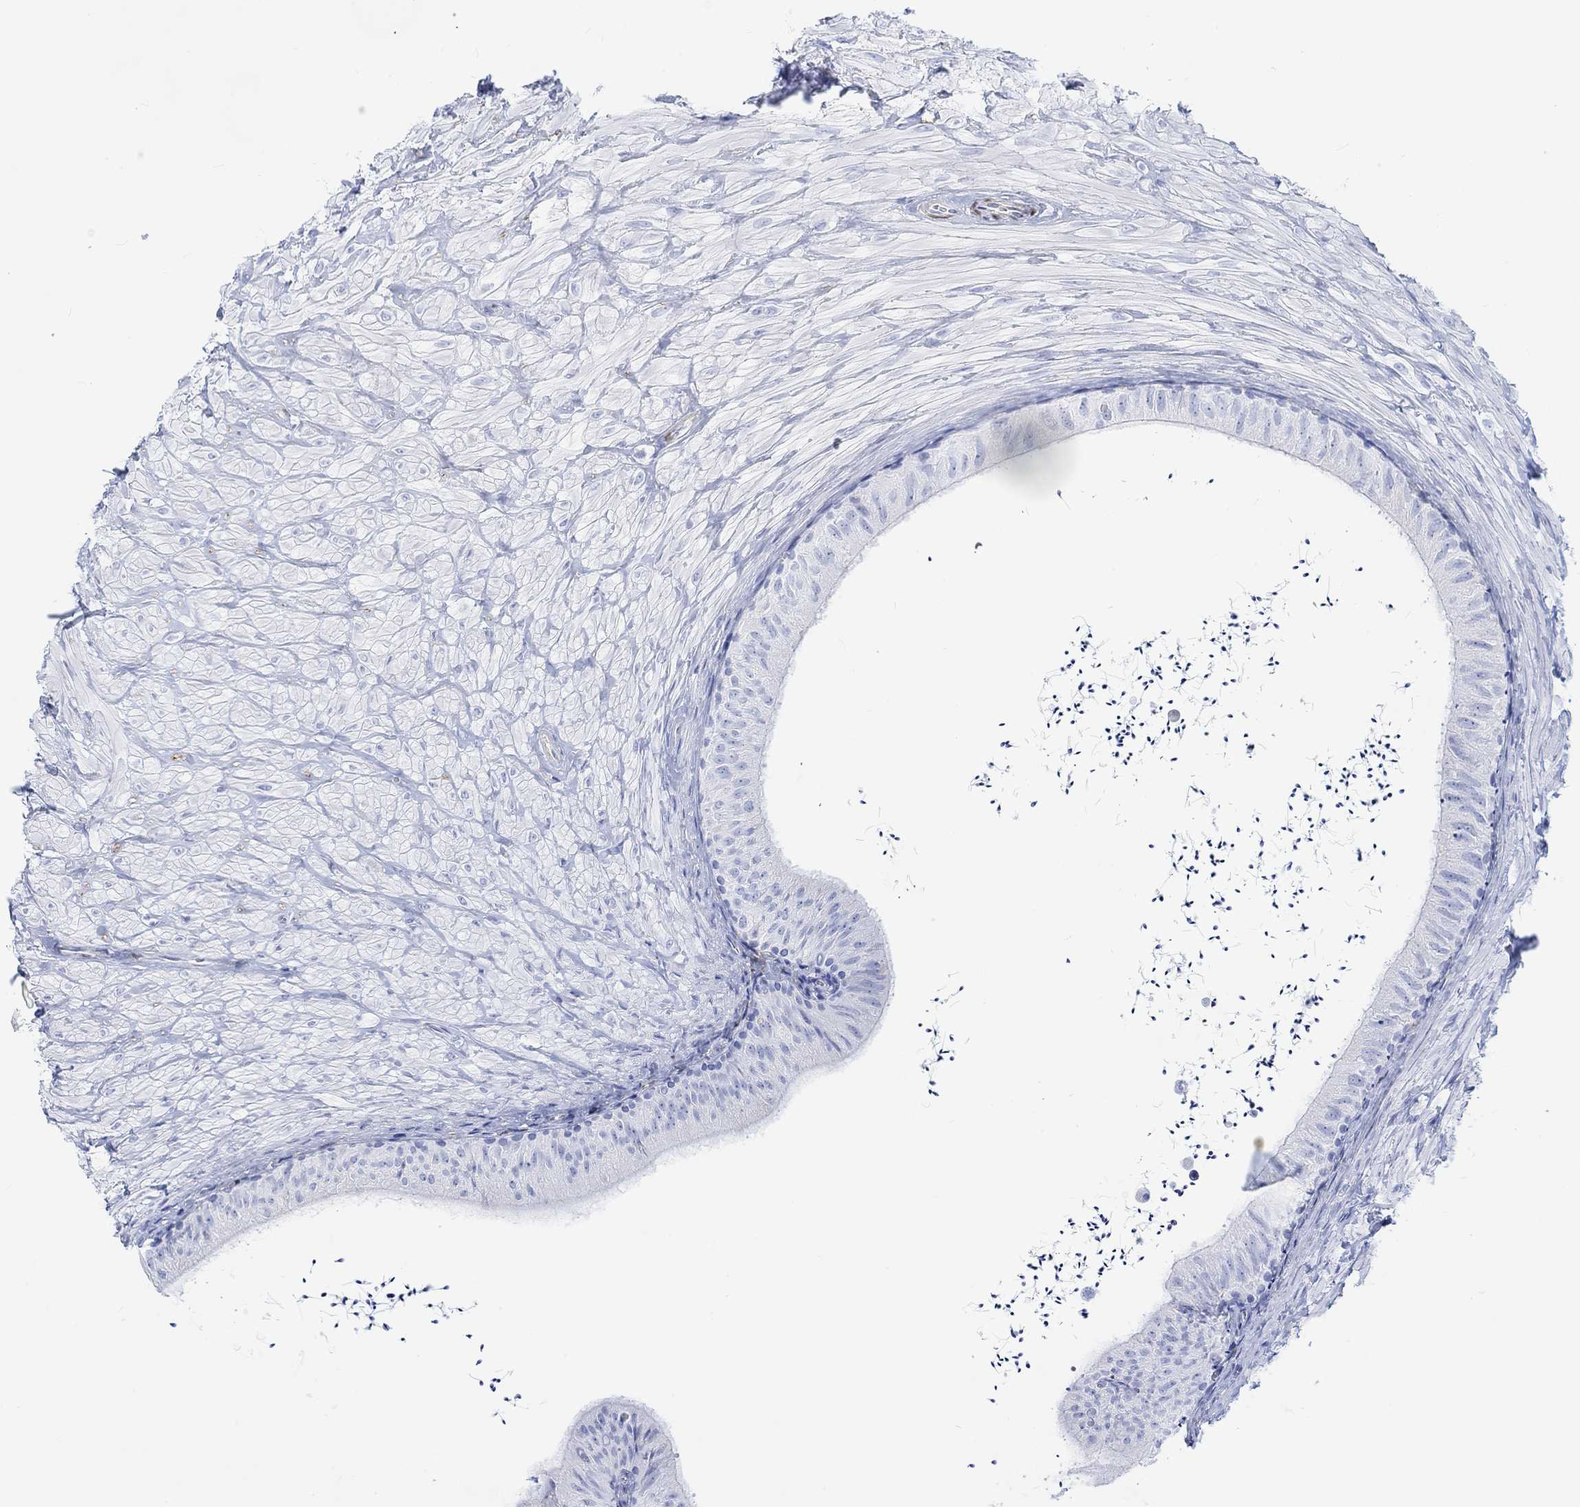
{"staining": {"intensity": "strong", "quantity": "<25%", "location": "cytoplasmic/membranous,nuclear"}, "tissue": "epididymis", "cell_type": "Glandular cells", "image_type": "normal", "snomed": [{"axis": "morphology", "description": "Normal tissue, NOS"}, {"axis": "topography", "description": "Epididymis"}], "caption": "Approximately <25% of glandular cells in normal epididymis reveal strong cytoplasmic/membranous,nuclear protein staining as visualized by brown immunohistochemical staining.", "gene": "TPPP3", "patient": {"sex": "male", "age": 32}}